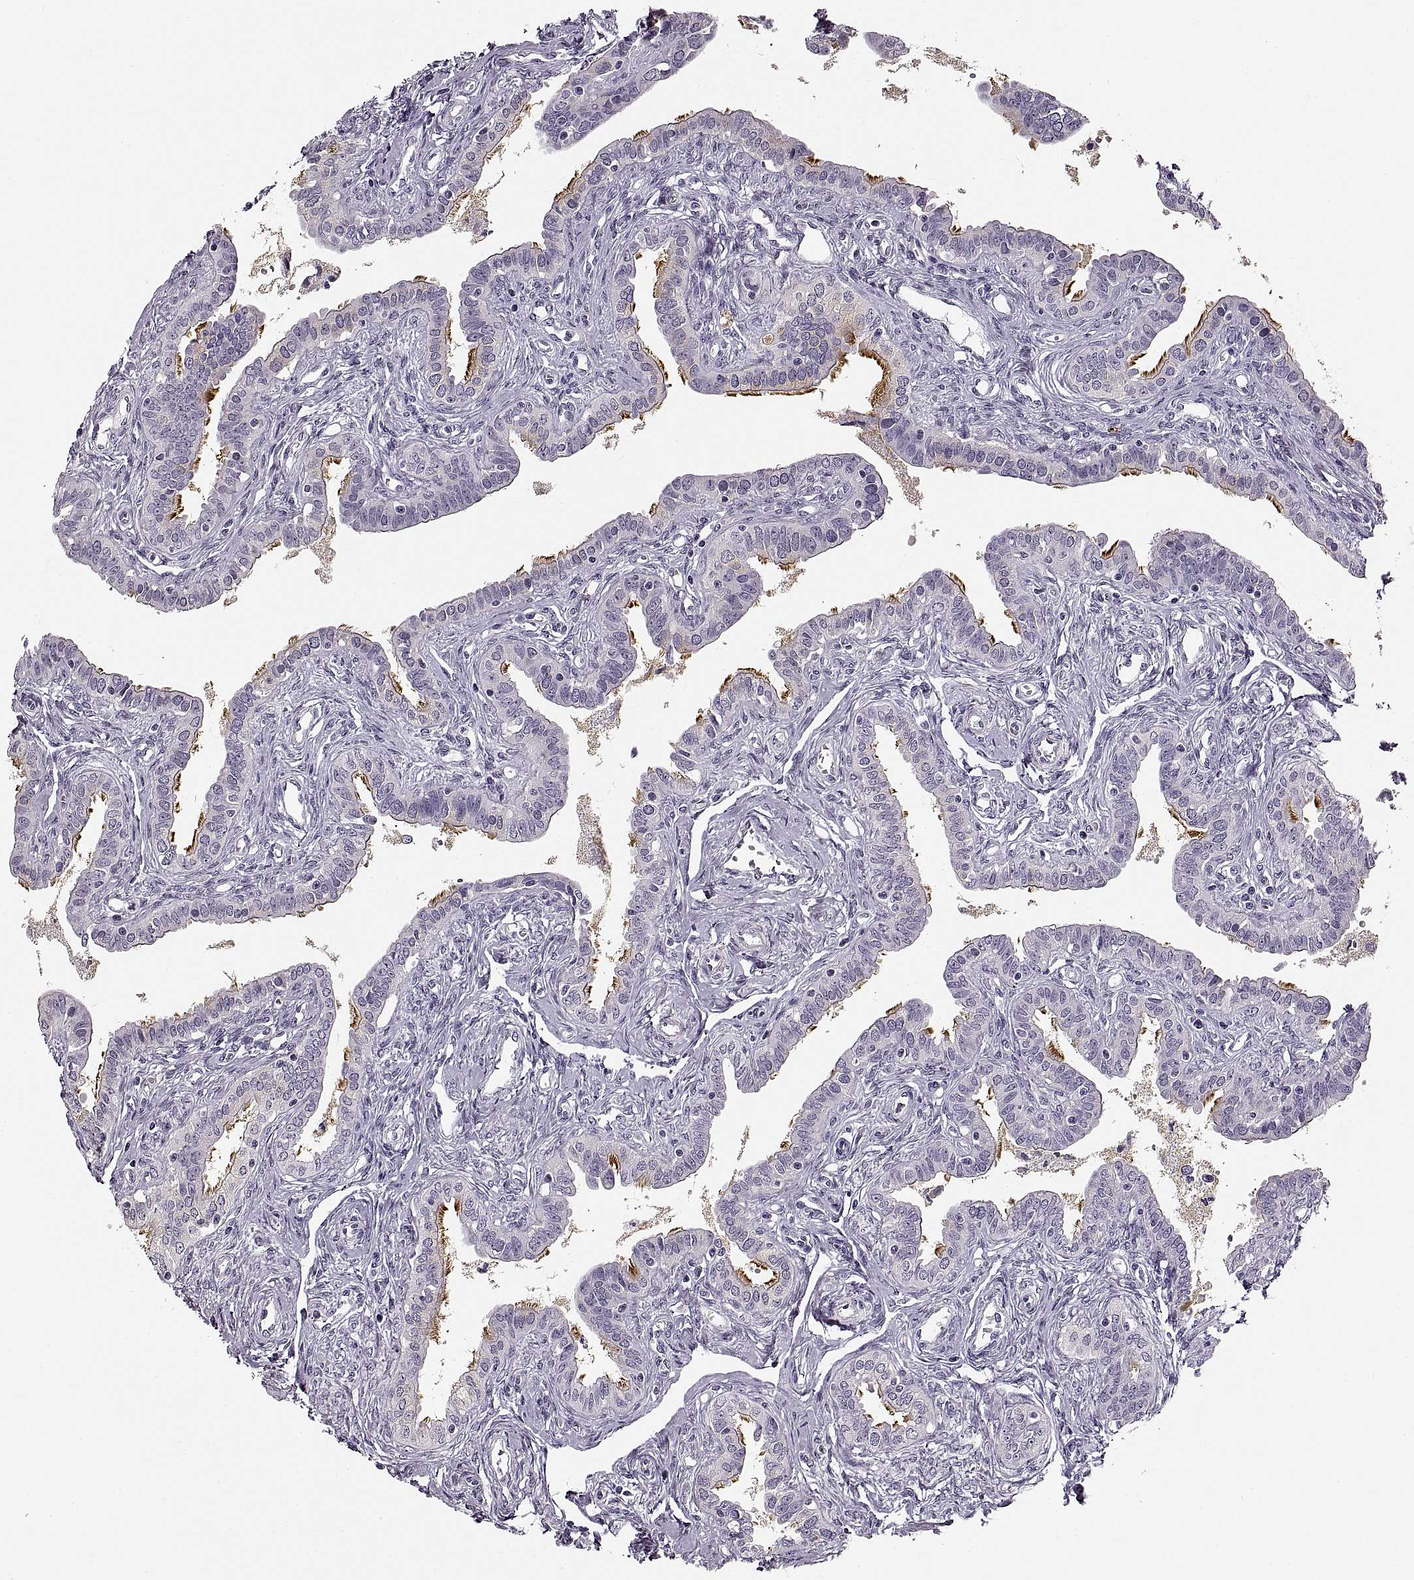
{"staining": {"intensity": "strong", "quantity": "<25%", "location": "cytoplasmic/membranous"}, "tissue": "fallopian tube", "cell_type": "Glandular cells", "image_type": "normal", "snomed": [{"axis": "morphology", "description": "Normal tissue, NOS"}, {"axis": "morphology", "description": "Carcinoma, endometroid"}, {"axis": "topography", "description": "Fallopian tube"}, {"axis": "topography", "description": "Ovary"}], "caption": "This is an image of immunohistochemistry staining of benign fallopian tube, which shows strong staining in the cytoplasmic/membranous of glandular cells.", "gene": "CNTN1", "patient": {"sex": "female", "age": 42}}